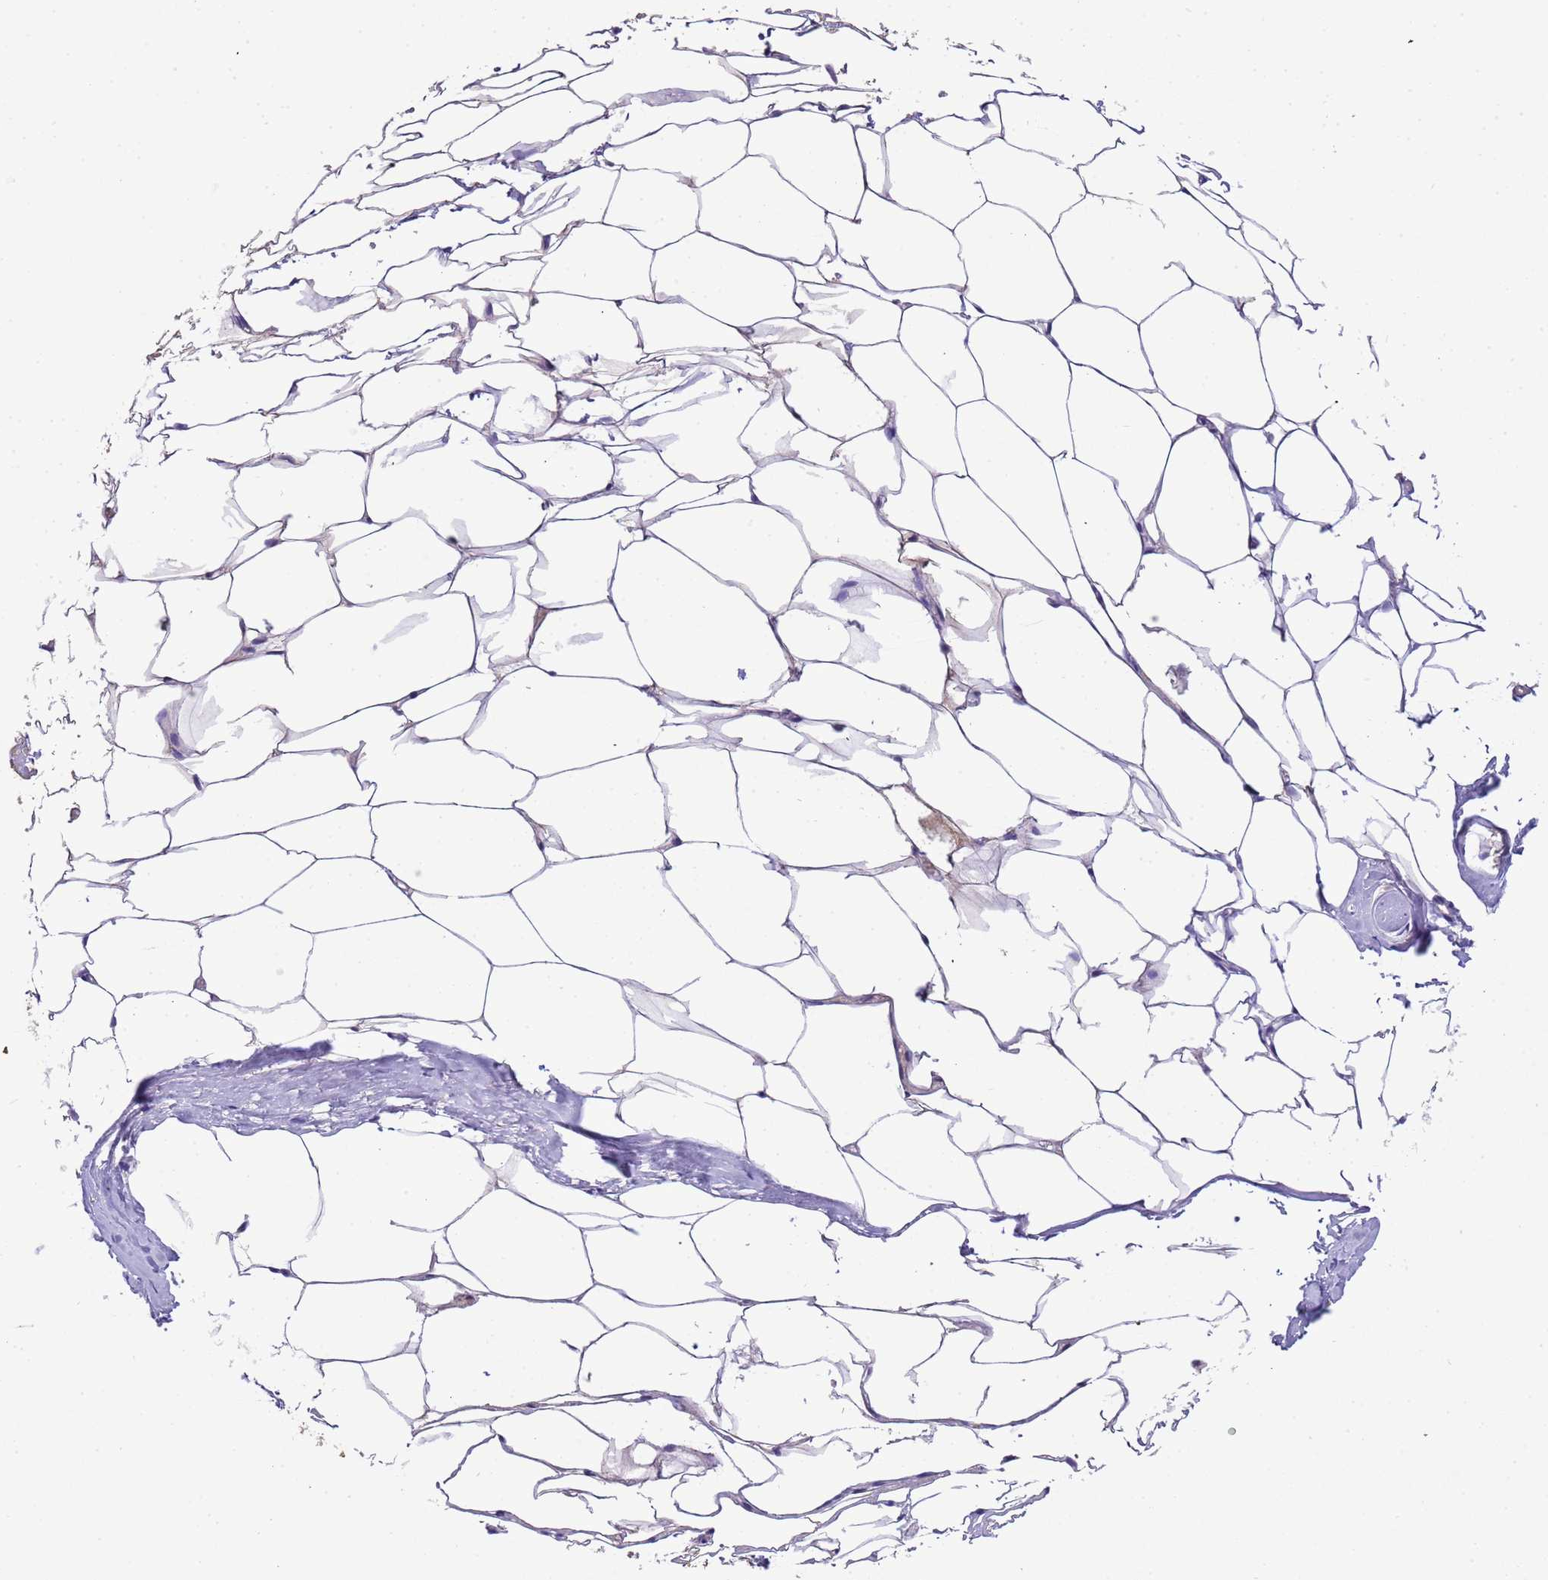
{"staining": {"intensity": "negative", "quantity": "none", "location": "none"}, "tissue": "adipose tissue", "cell_type": "Adipocytes", "image_type": "normal", "snomed": [{"axis": "morphology", "description": "Normal tissue, NOS"}, {"axis": "morphology", "description": "Adenocarcinoma, Low grade"}, {"axis": "topography", "description": "Prostate"}, {"axis": "topography", "description": "Peripheral nerve tissue"}], "caption": "Adipocytes are negative for protein expression in normal human adipose tissue.", "gene": "PLCXD3", "patient": {"sex": "male", "age": 63}}